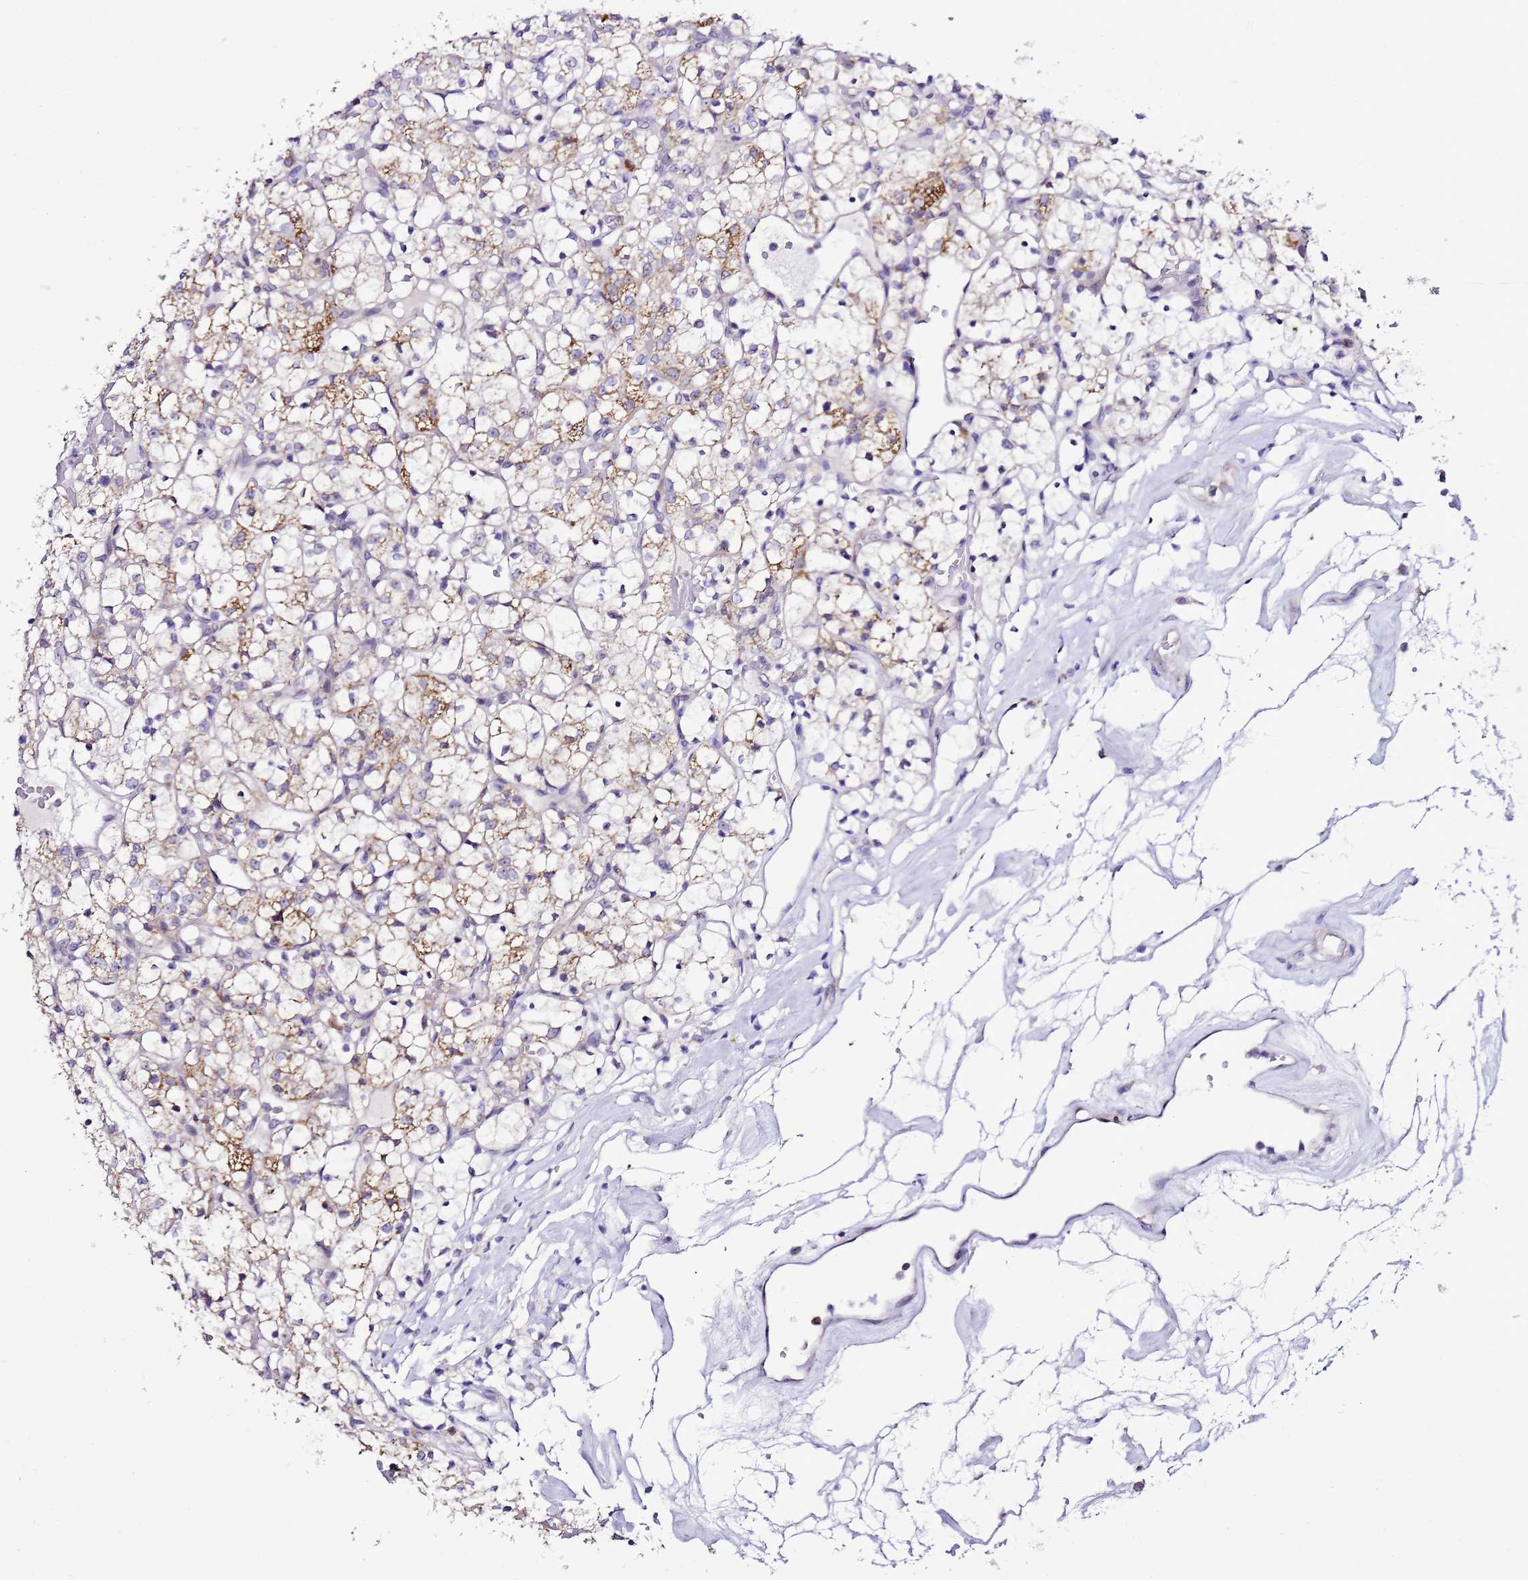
{"staining": {"intensity": "moderate", "quantity": "<25%", "location": "cytoplasmic/membranous"}, "tissue": "renal cancer", "cell_type": "Tumor cells", "image_type": "cancer", "snomed": [{"axis": "morphology", "description": "Adenocarcinoma, NOS"}, {"axis": "topography", "description": "Kidney"}], "caption": "Protein staining exhibits moderate cytoplasmic/membranous positivity in approximately <25% of tumor cells in renal cancer (adenocarcinoma).", "gene": "DPH6", "patient": {"sex": "female", "age": 69}}